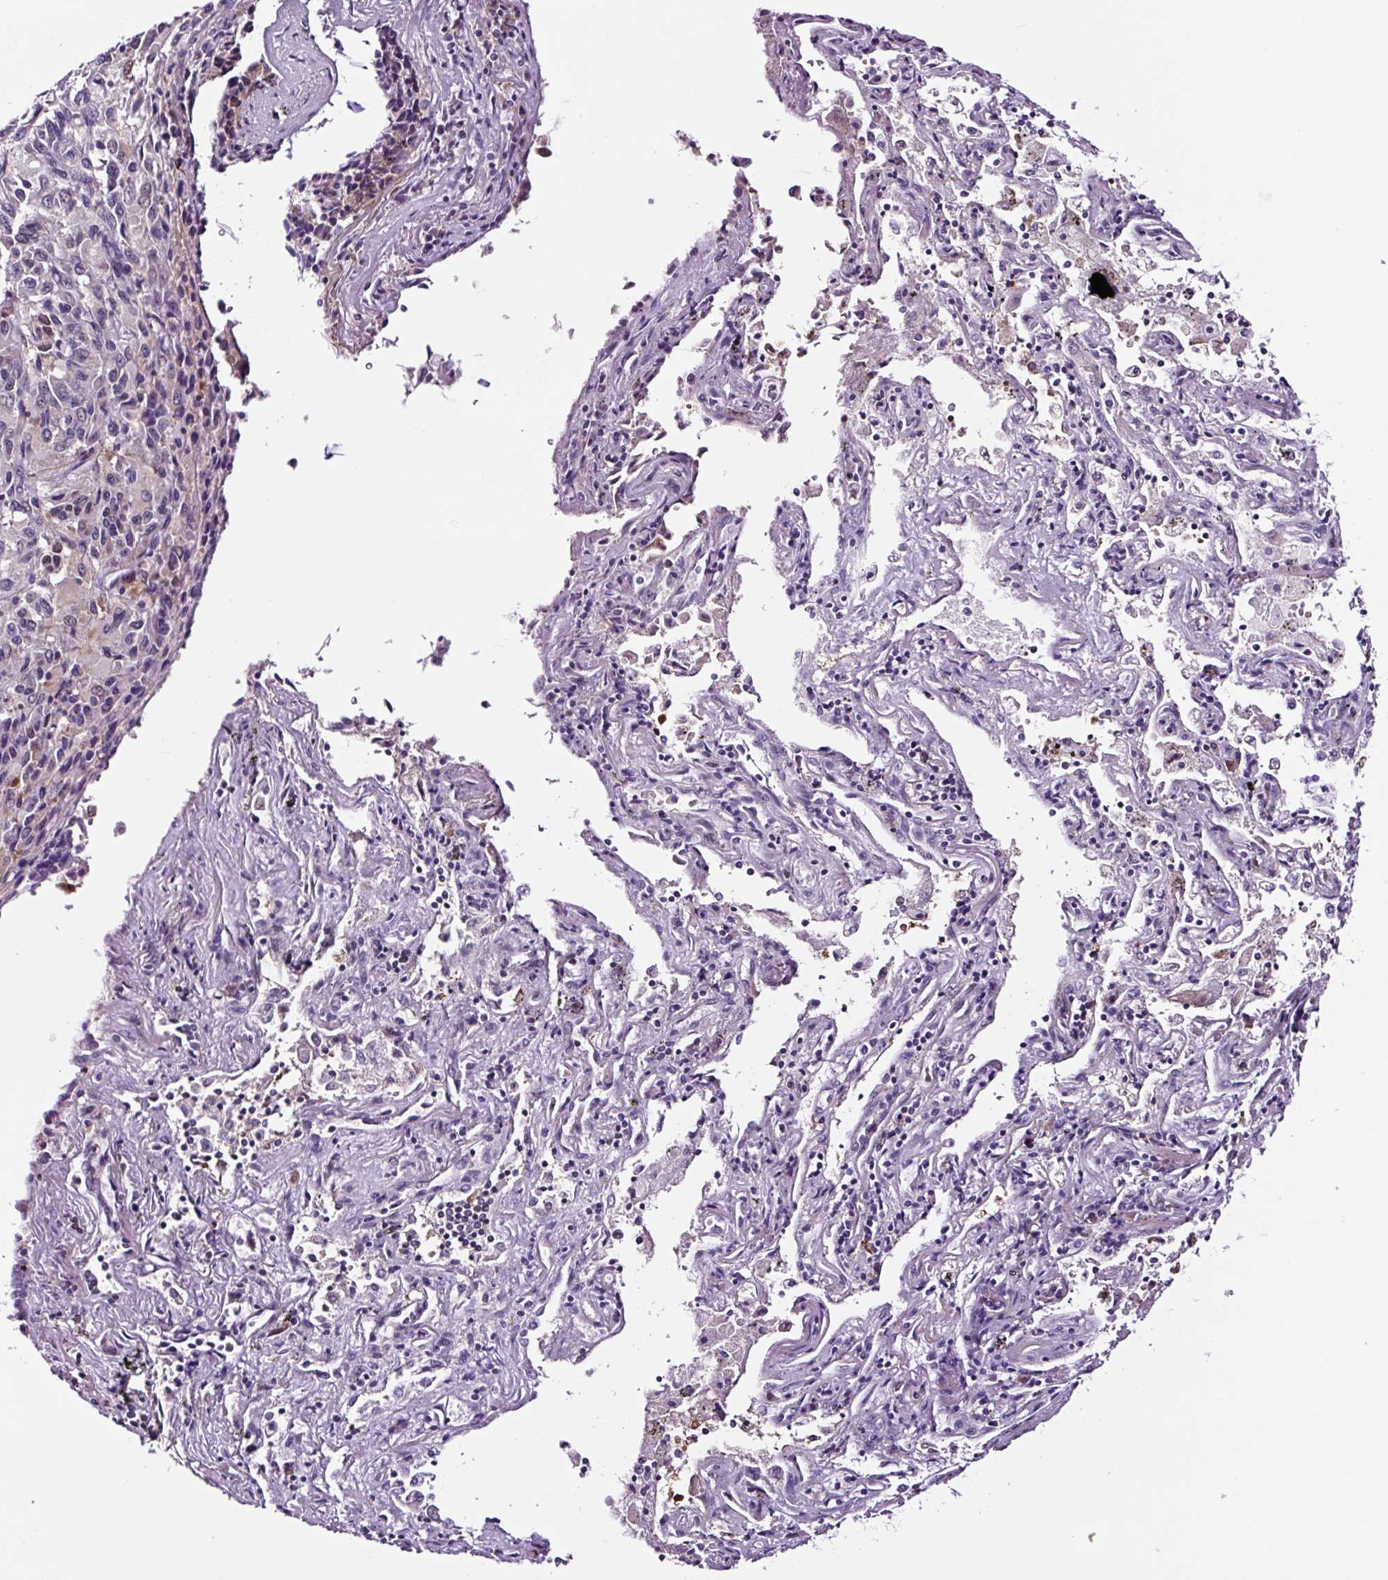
{"staining": {"intensity": "negative", "quantity": "none", "location": "none"}, "tissue": "melanoma", "cell_type": "Tumor cells", "image_type": "cancer", "snomed": [{"axis": "morphology", "description": "Malignant melanoma, Metastatic site"}, {"axis": "topography", "description": "Lung"}], "caption": "High power microscopy micrograph of an immunohistochemistry (IHC) image of malignant melanoma (metastatic site), revealing no significant expression in tumor cells. (DAB (3,3'-diaminobenzidine) immunohistochemistry visualized using brightfield microscopy, high magnification).", "gene": "TAFA3", "patient": {"sex": "male", "age": 64}}